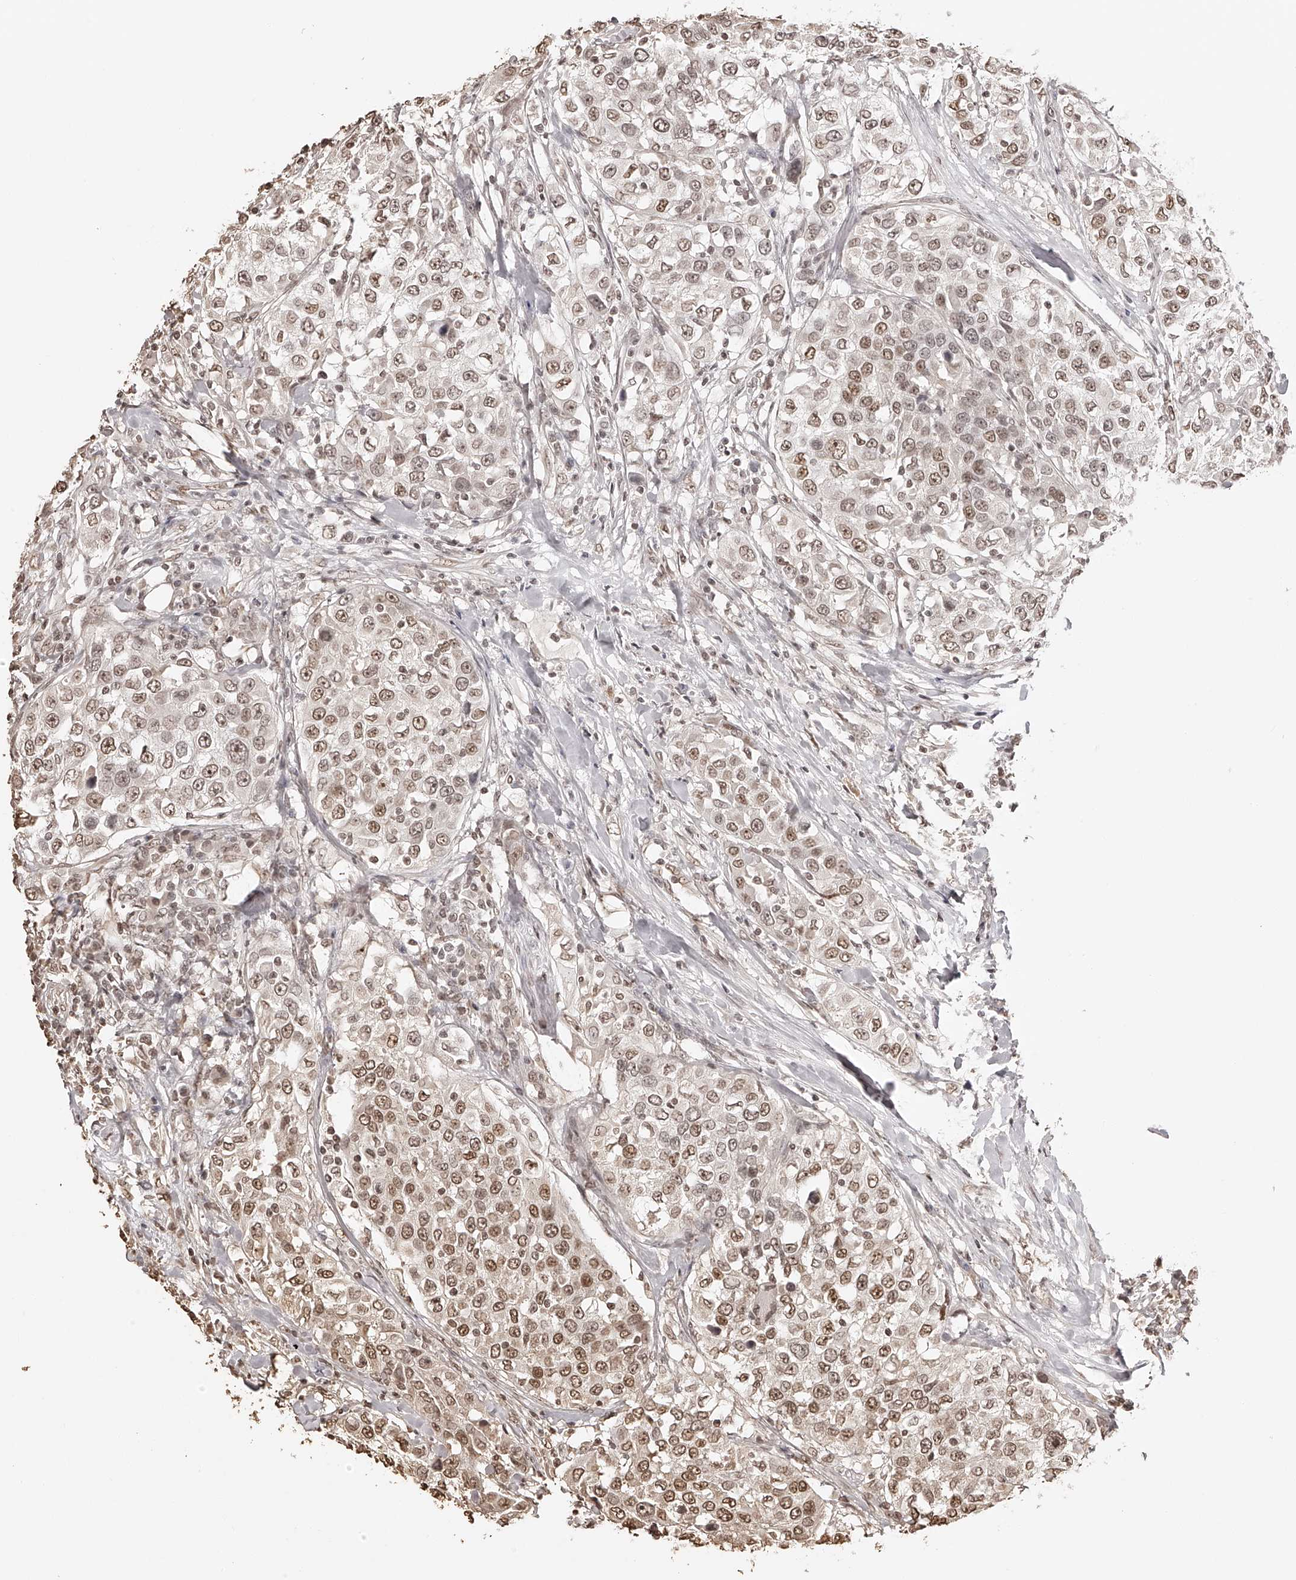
{"staining": {"intensity": "weak", "quantity": ">75%", "location": "nuclear"}, "tissue": "urothelial cancer", "cell_type": "Tumor cells", "image_type": "cancer", "snomed": [{"axis": "morphology", "description": "Urothelial carcinoma, High grade"}, {"axis": "topography", "description": "Urinary bladder"}], "caption": "The immunohistochemical stain labels weak nuclear positivity in tumor cells of high-grade urothelial carcinoma tissue. Using DAB (brown) and hematoxylin (blue) stains, captured at high magnification using brightfield microscopy.", "gene": "ZNF503", "patient": {"sex": "female", "age": 80}}